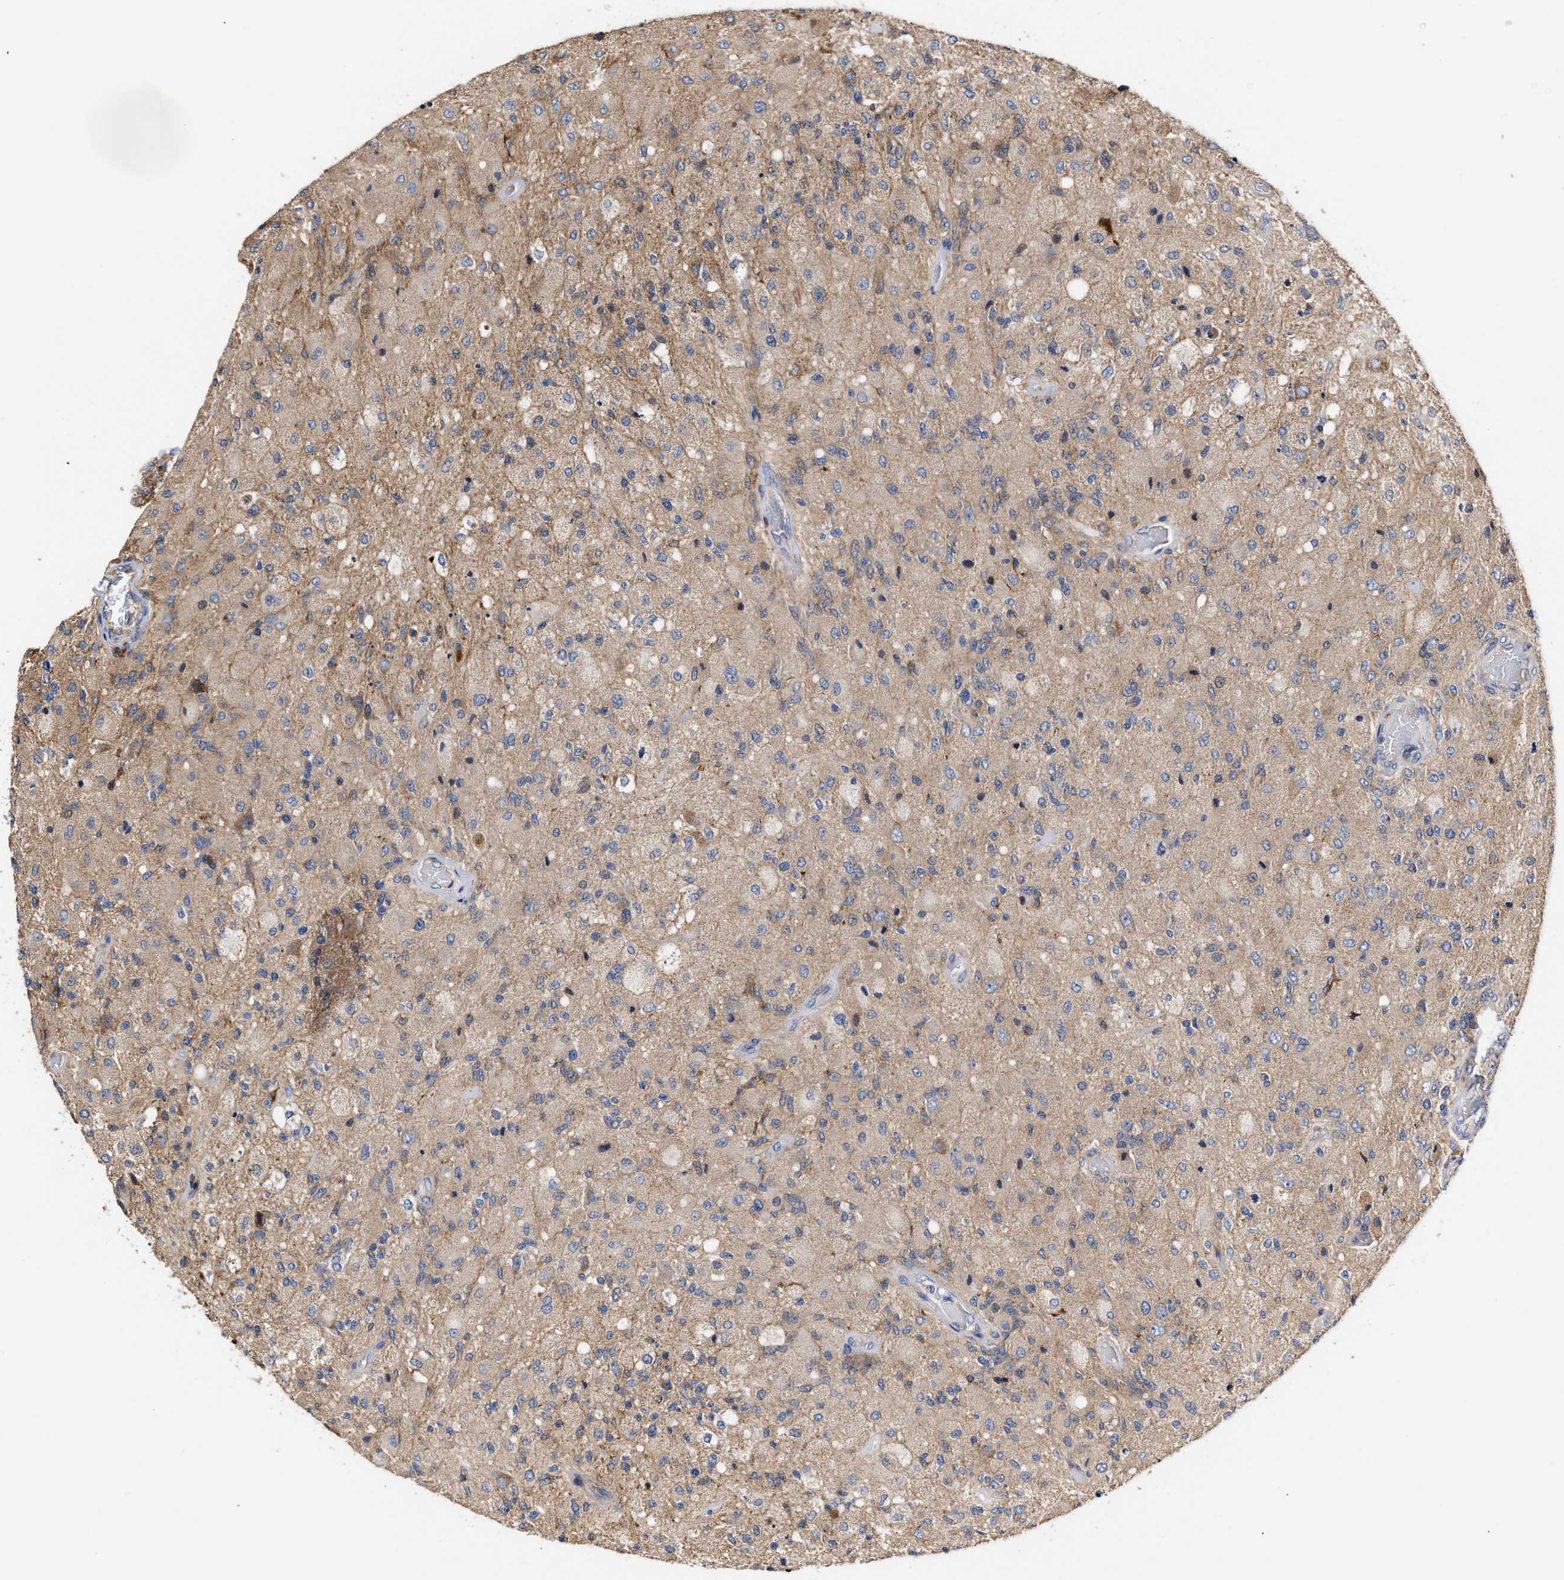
{"staining": {"intensity": "weak", "quantity": "<25%", "location": "cytoplasmic/membranous"}, "tissue": "glioma", "cell_type": "Tumor cells", "image_type": "cancer", "snomed": [{"axis": "morphology", "description": "Normal tissue, NOS"}, {"axis": "morphology", "description": "Glioma, malignant, High grade"}, {"axis": "topography", "description": "Cerebral cortex"}], "caption": "An IHC image of malignant high-grade glioma is shown. There is no staining in tumor cells of malignant high-grade glioma.", "gene": "MALSU1", "patient": {"sex": "male", "age": 77}}